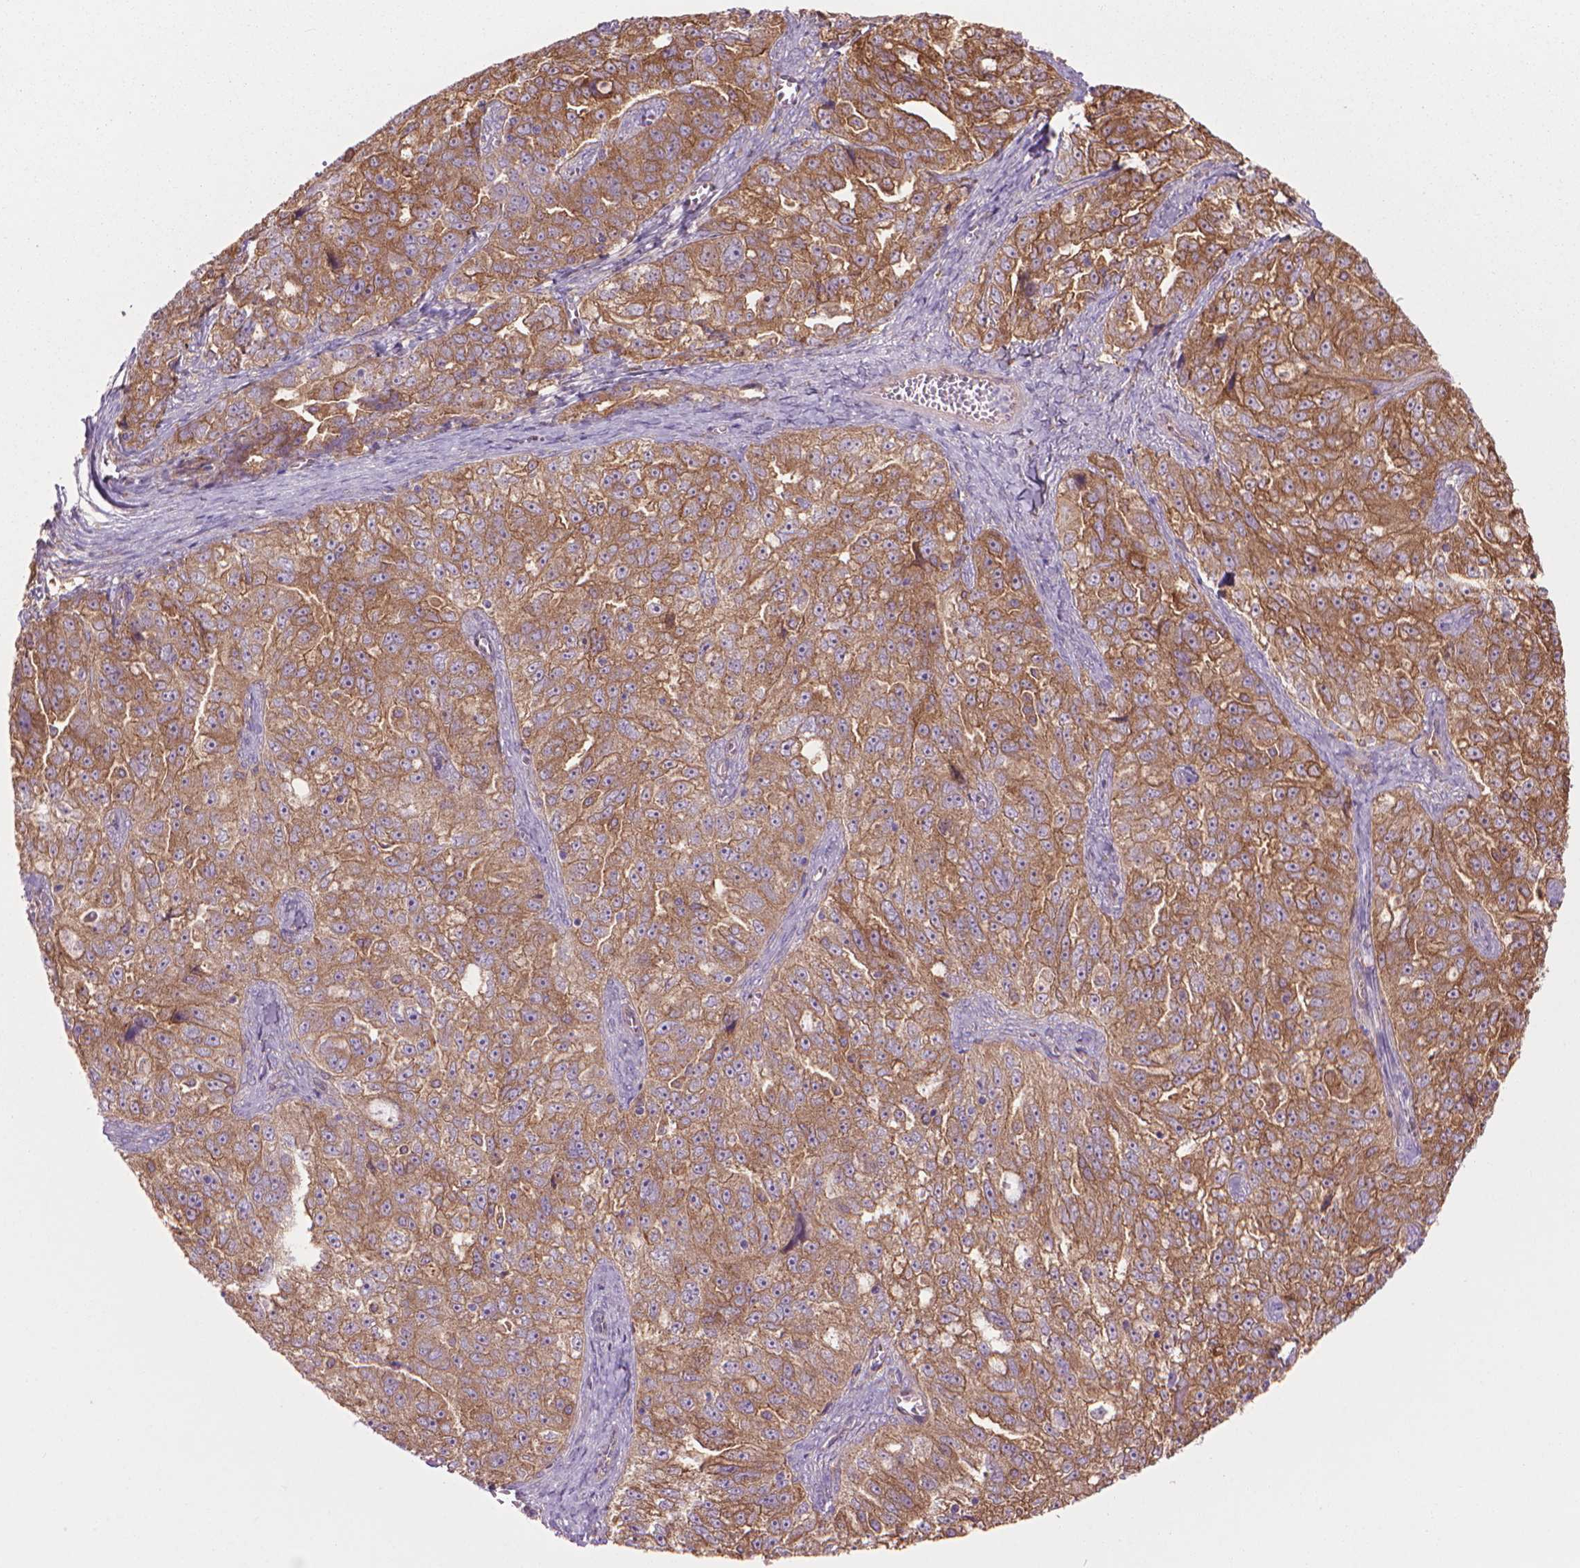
{"staining": {"intensity": "moderate", "quantity": ">75%", "location": "cytoplasmic/membranous"}, "tissue": "ovarian cancer", "cell_type": "Tumor cells", "image_type": "cancer", "snomed": [{"axis": "morphology", "description": "Cystadenocarcinoma, serous, NOS"}, {"axis": "topography", "description": "Ovary"}], "caption": "A high-resolution image shows IHC staining of ovarian serous cystadenocarcinoma, which demonstrates moderate cytoplasmic/membranous staining in about >75% of tumor cells.", "gene": "CORO1B", "patient": {"sex": "female", "age": 51}}